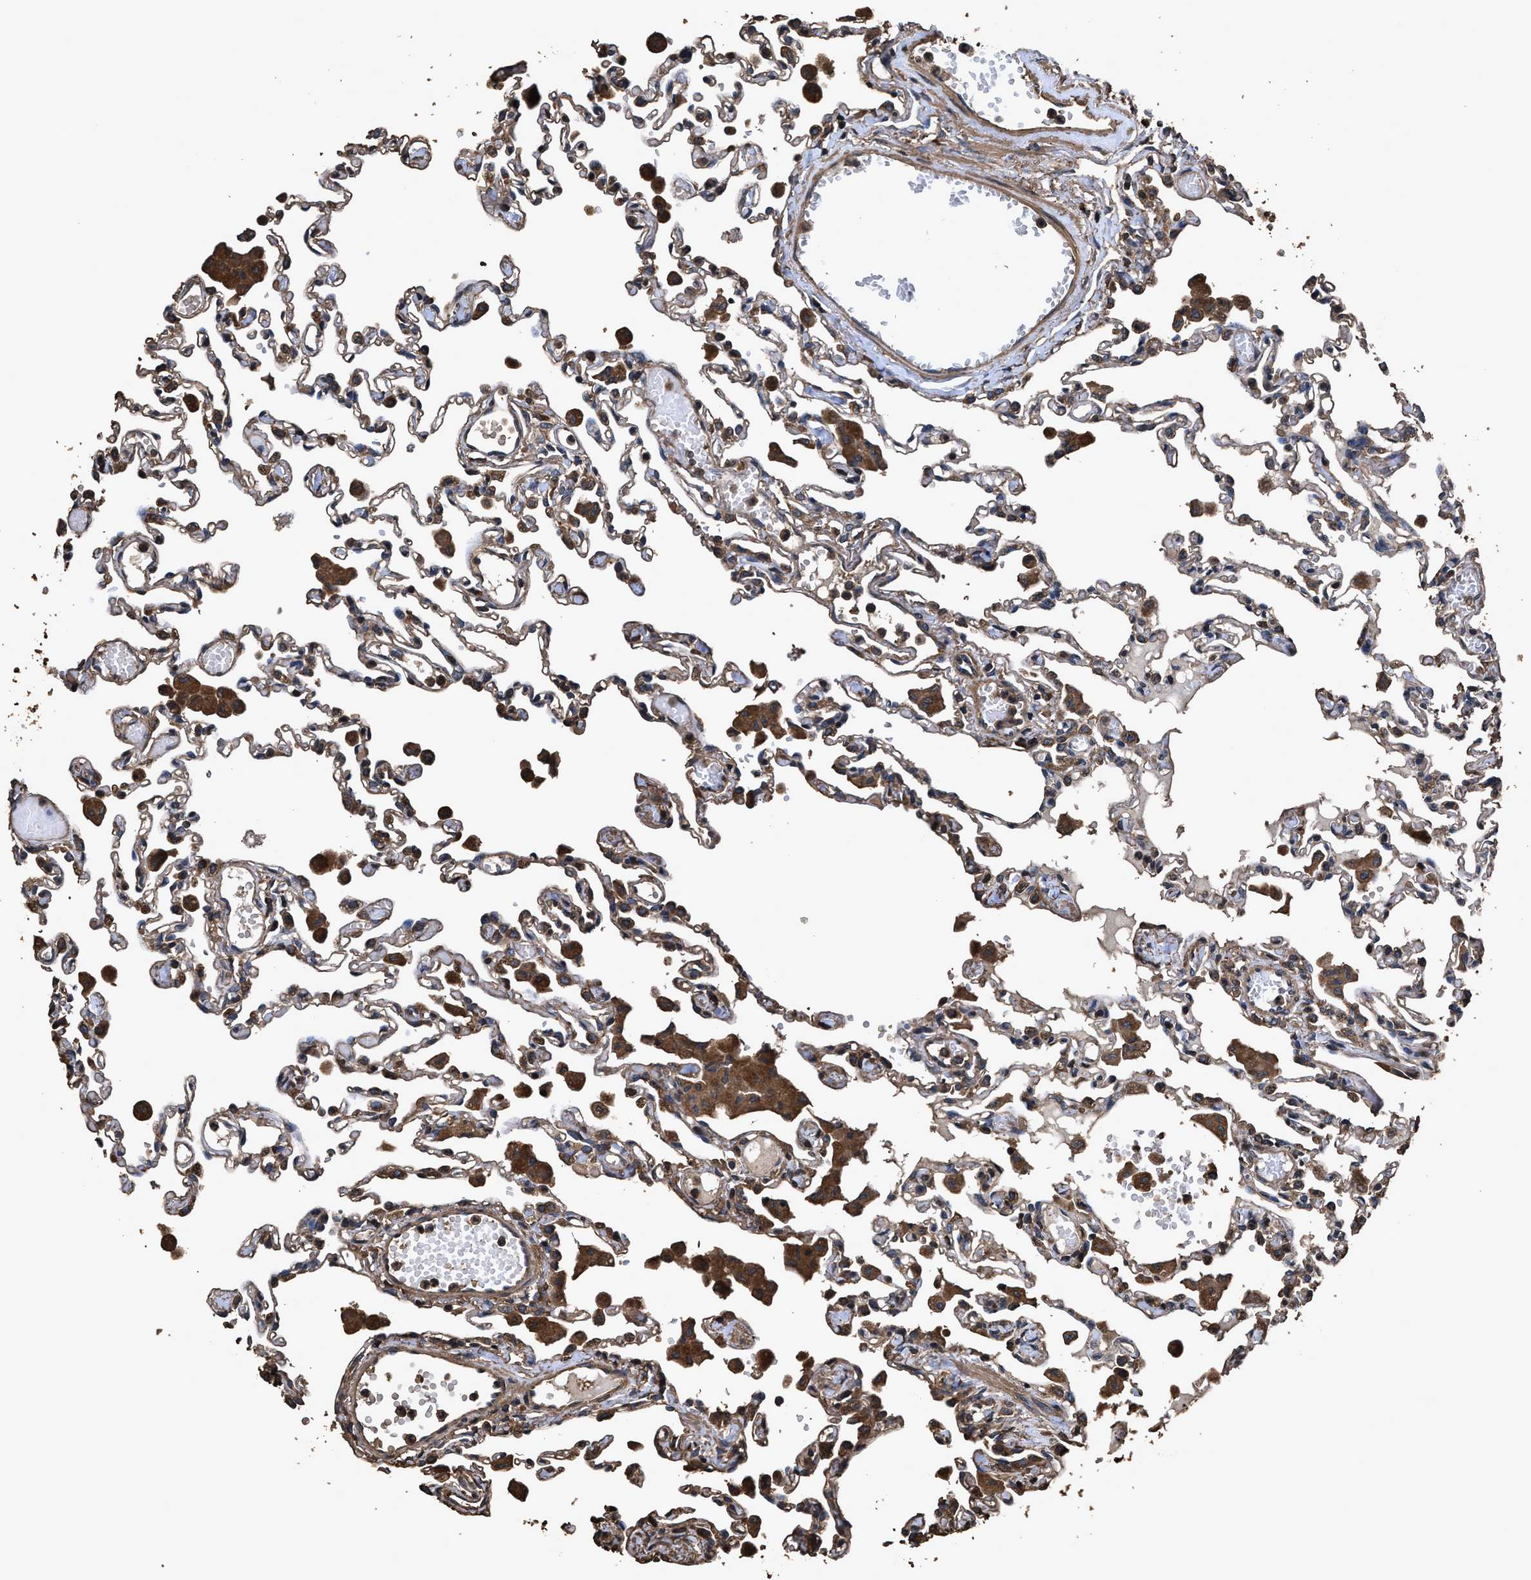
{"staining": {"intensity": "moderate", "quantity": "25%-75%", "location": "cytoplasmic/membranous"}, "tissue": "lung", "cell_type": "Alveolar cells", "image_type": "normal", "snomed": [{"axis": "morphology", "description": "Normal tissue, NOS"}, {"axis": "topography", "description": "Bronchus"}, {"axis": "topography", "description": "Lung"}], "caption": "Unremarkable lung reveals moderate cytoplasmic/membranous expression in about 25%-75% of alveolar cells, visualized by immunohistochemistry.", "gene": "ZMYND19", "patient": {"sex": "female", "age": 49}}